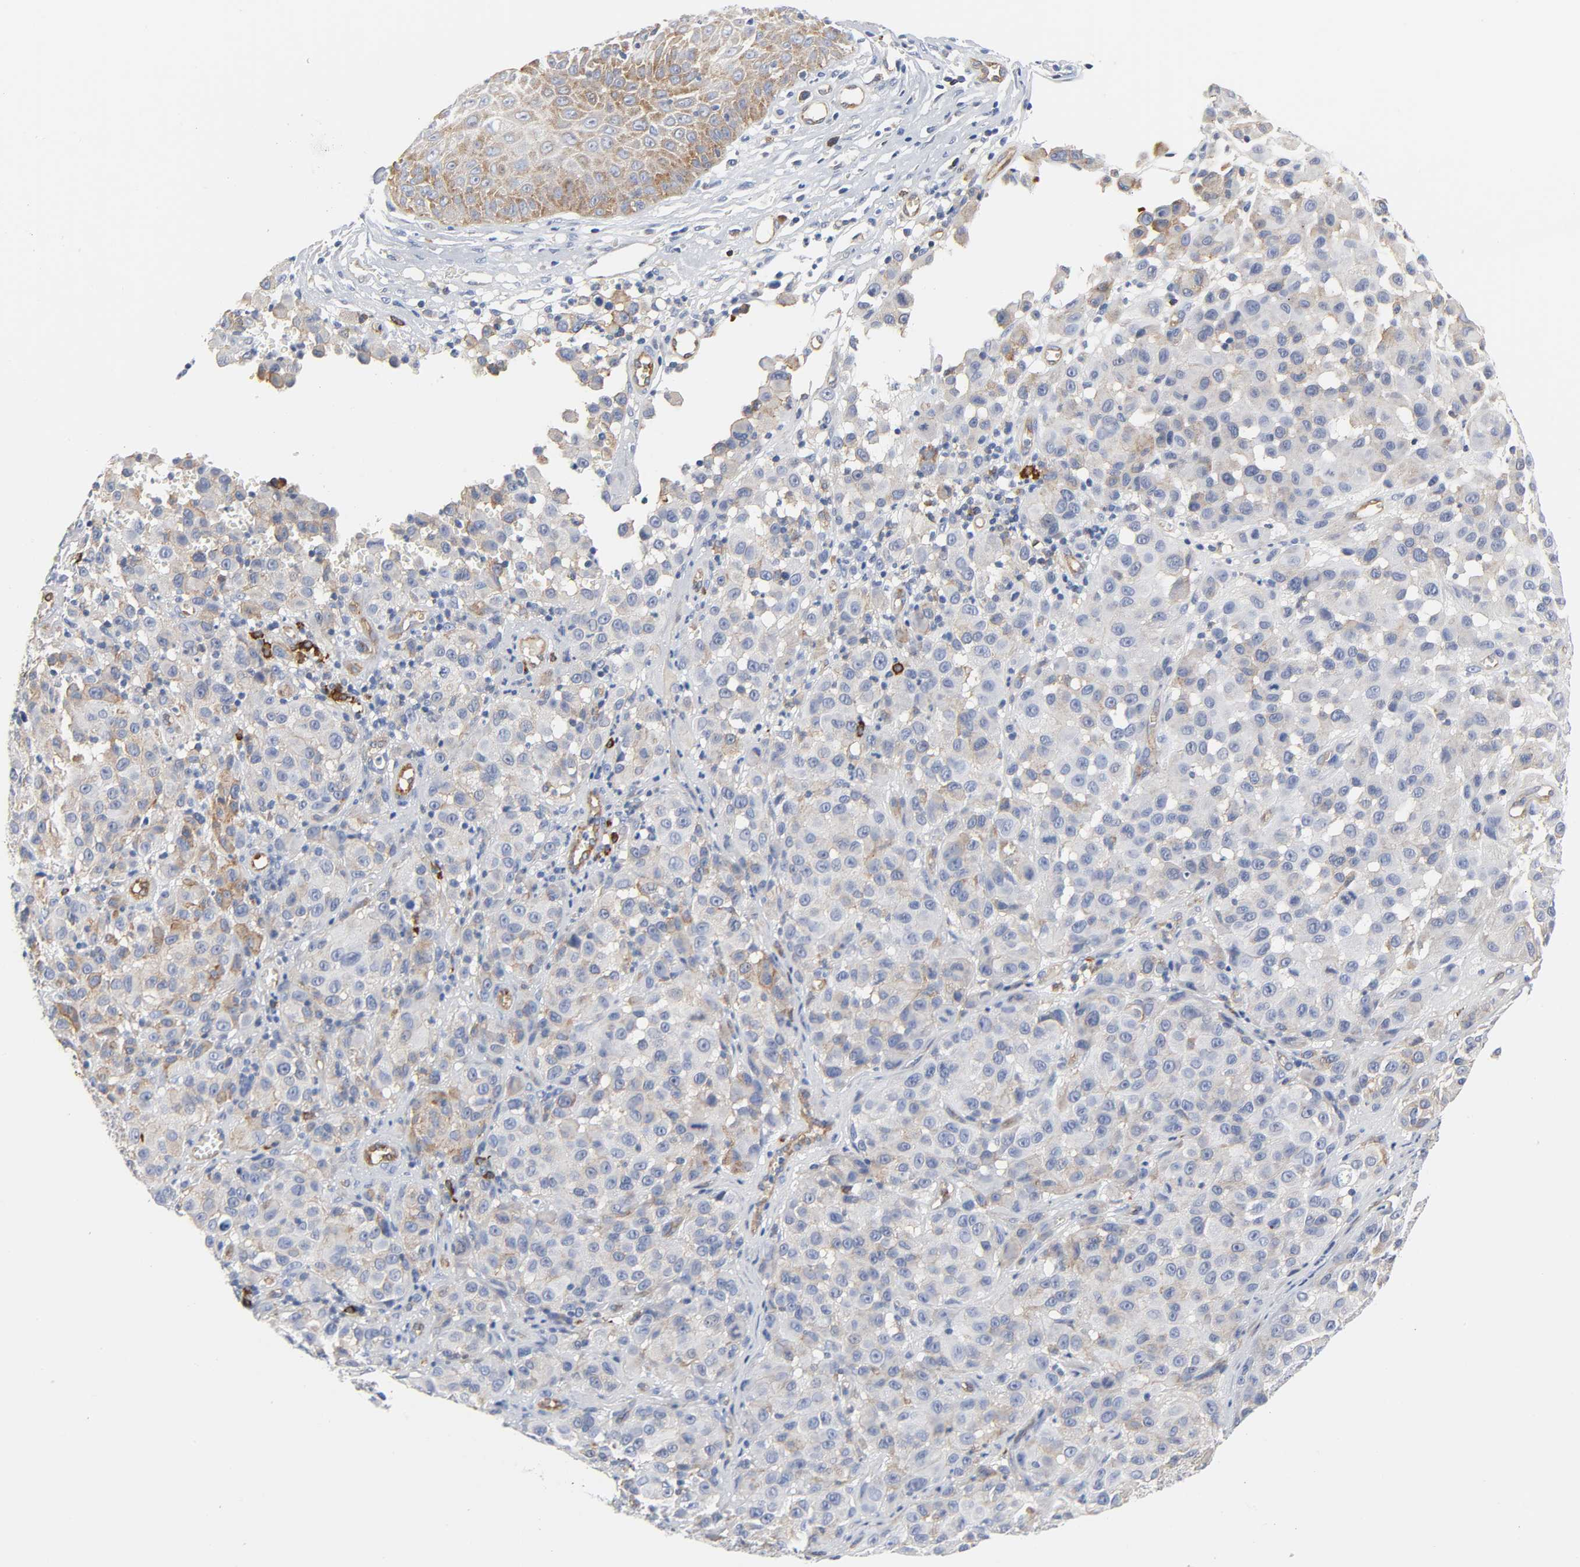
{"staining": {"intensity": "weak", "quantity": "25%-75%", "location": "cytoplasmic/membranous"}, "tissue": "melanoma", "cell_type": "Tumor cells", "image_type": "cancer", "snomed": [{"axis": "morphology", "description": "Malignant melanoma, NOS"}, {"axis": "topography", "description": "Skin"}], "caption": "Immunohistochemistry of human malignant melanoma demonstrates low levels of weak cytoplasmic/membranous positivity in approximately 25%-75% of tumor cells.", "gene": "CD2AP", "patient": {"sex": "female", "age": 21}}